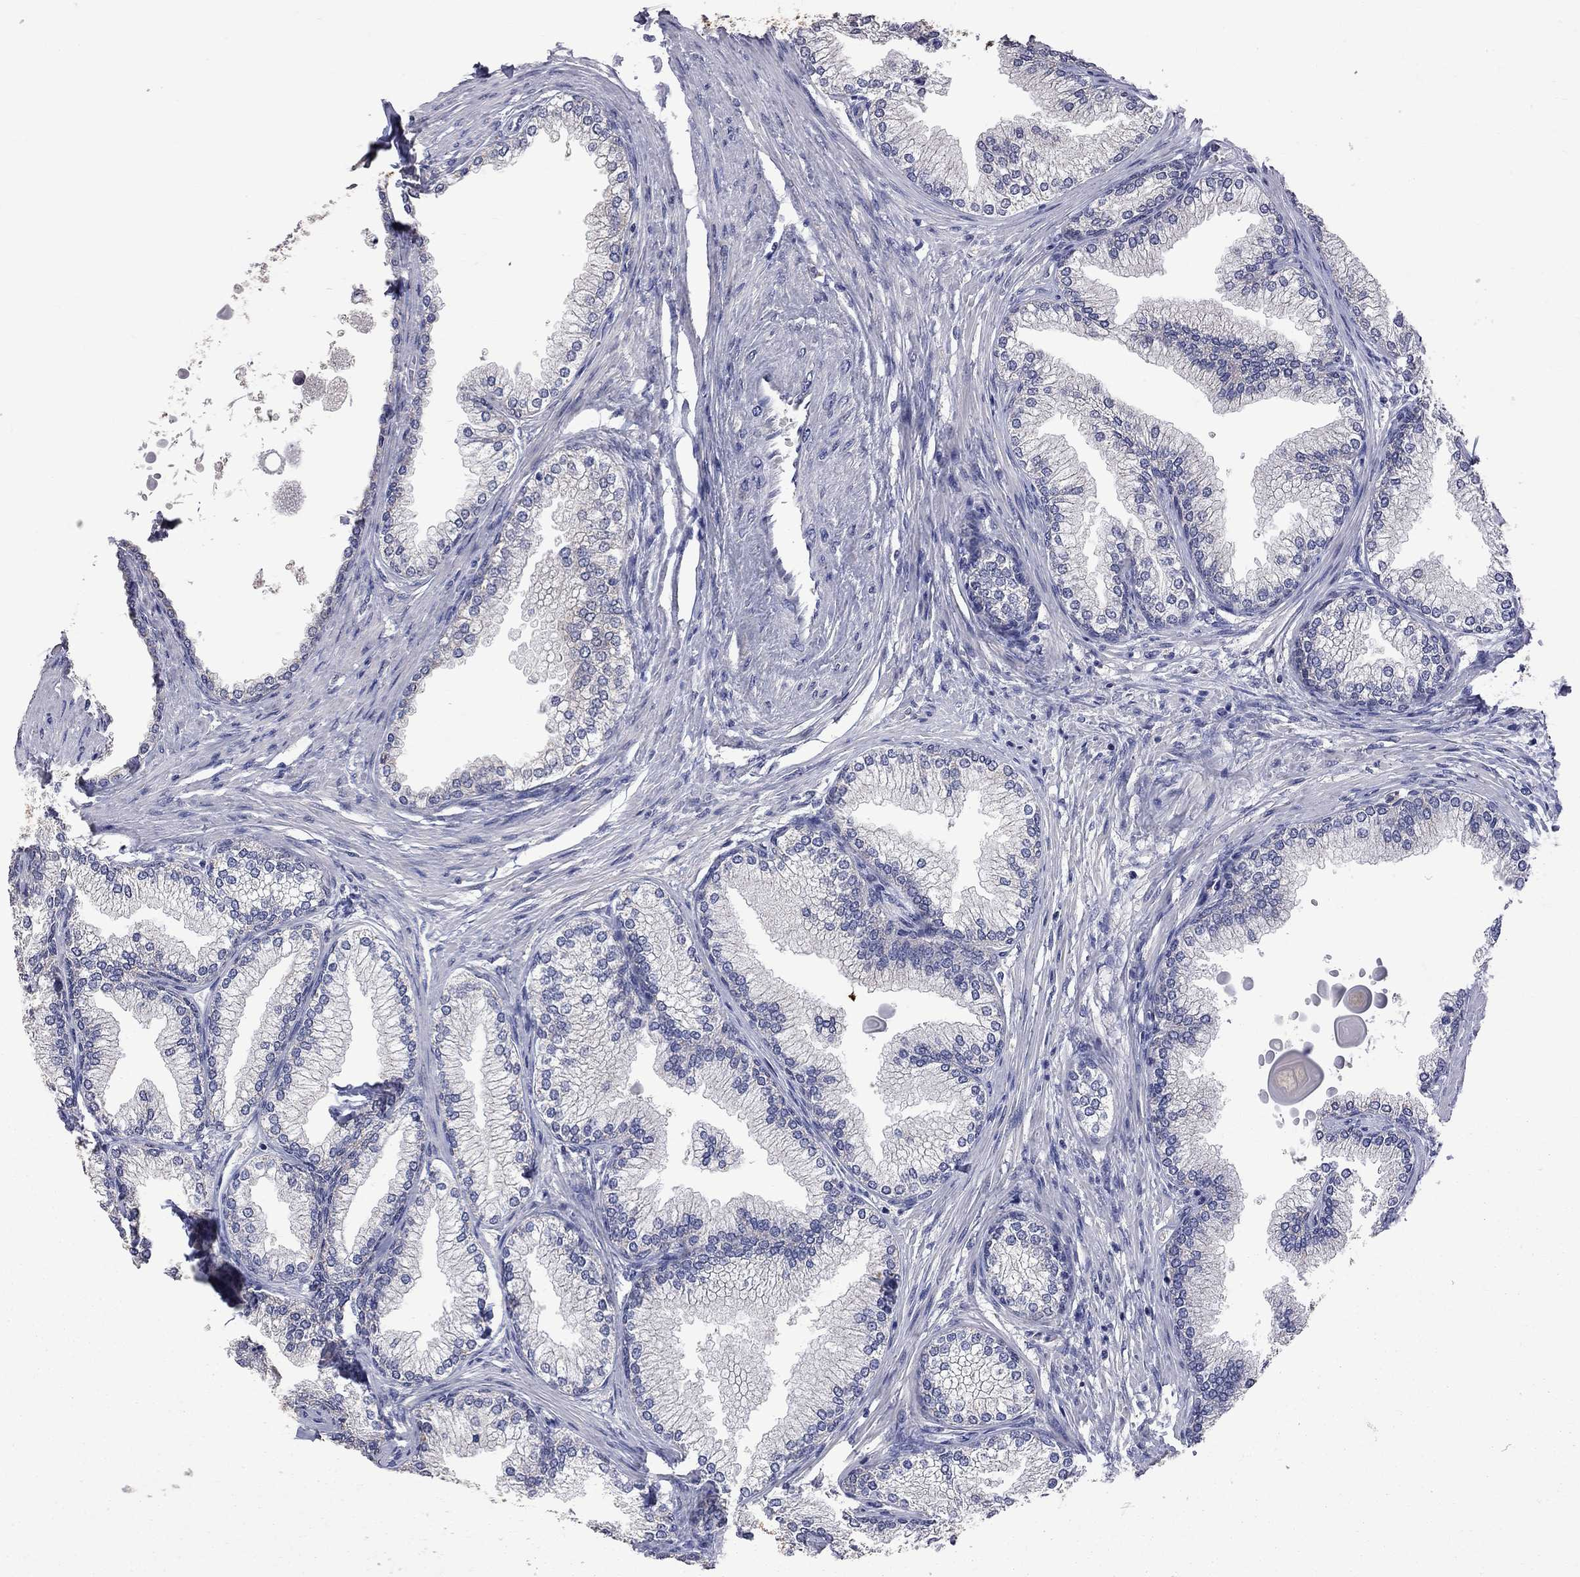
{"staining": {"intensity": "moderate", "quantity": "25%-75%", "location": "cytoplasmic/membranous"}, "tissue": "prostate", "cell_type": "Glandular cells", "image_type": "normal", "snomed": [{"axis": "morphology", "description": "Normal tissue, NOS"}, {"axis": "topography", "description": "Prostate"}], "caption": "Protein expression analysis of normal prostate displays moderate cytoplasmic/membranous staining in about 25%-75% of glandular cells. Using DAB (brown) and hematoxylin (blue) stains, captured at high magnification using brightfield microscopy.", "gene": "HTR6", "patient": {"sex": "male", "age": 72}}